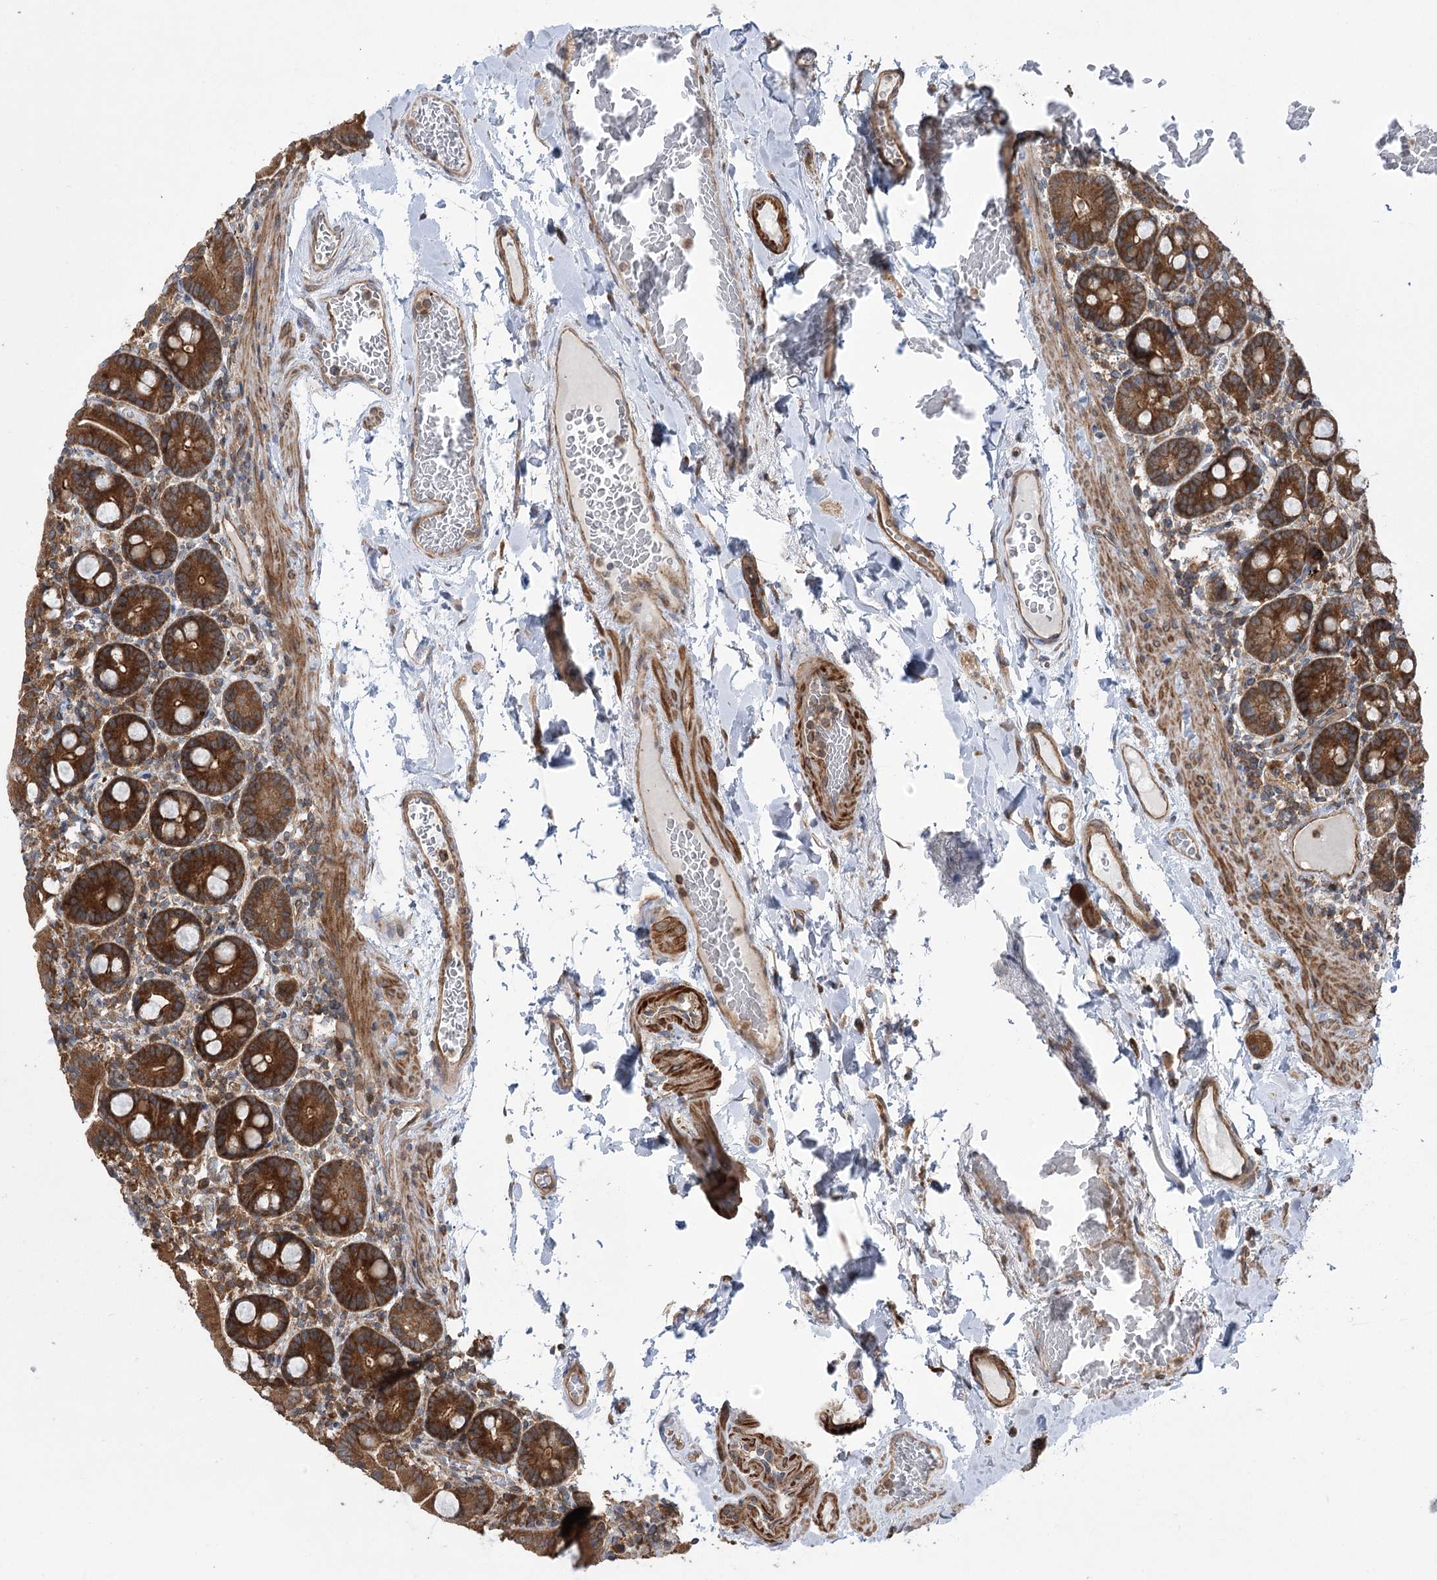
{"staining": {"intensity": "strong", "quantity": ">75%", "location": "cytoplasmic/membranous"}, "tissue": "duodenum", "cell_type": "Glandular cells", "image_type": "normal", "snomed": [{"axis": "morphology", "description": "Normal tissue, NOS"}, {"axis": "topography", "description": "Duodenum"}], "caption": "Duodenum stained with immunohistochemistry displays strong cytoplasmic/membranous positivity in approximately >75% of glandular cells.", "gene": "VPS37B", "patient": {"sex": "male", "age": 55}}